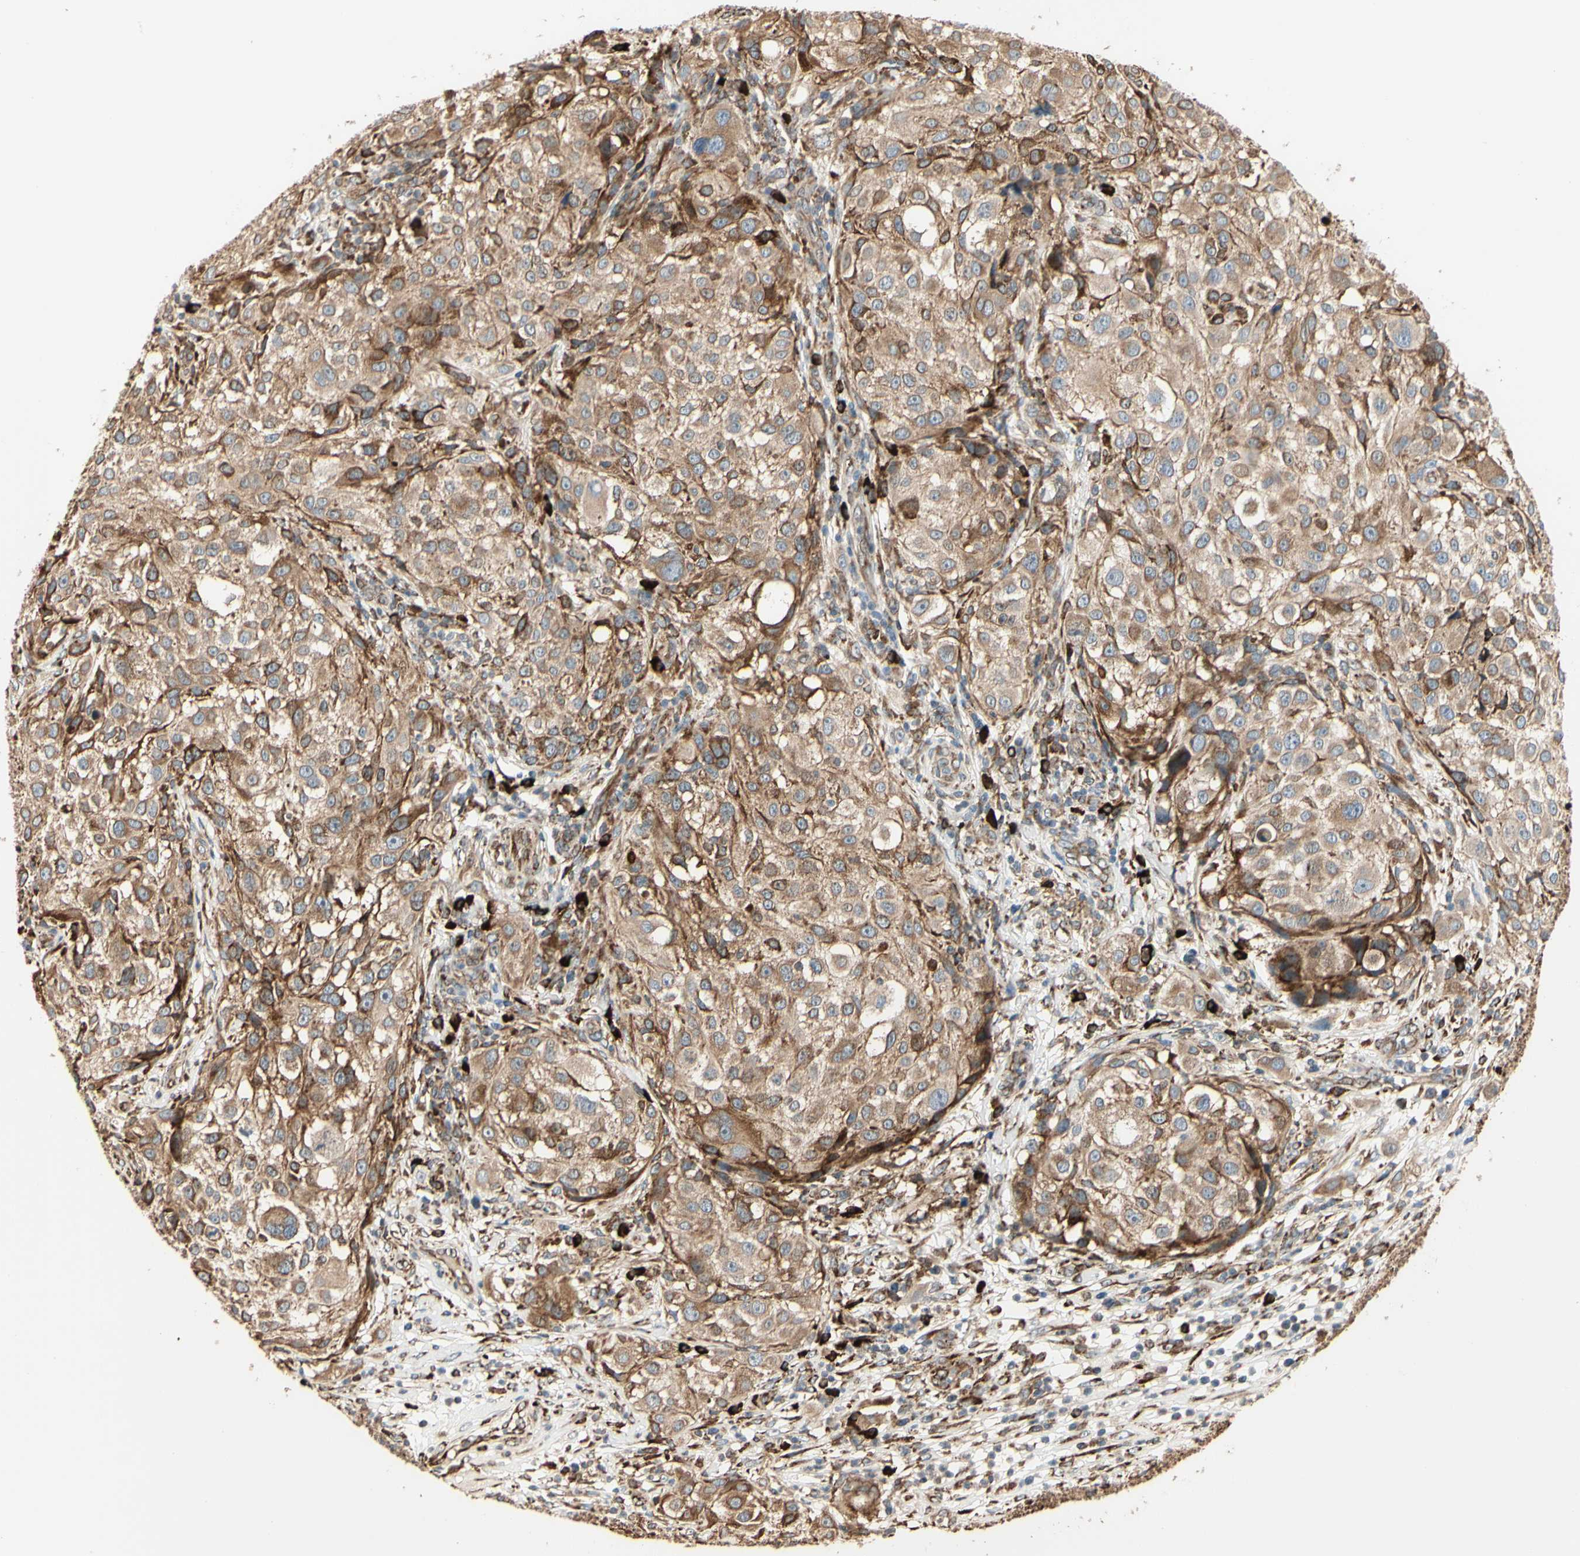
{"staining": {"intensity": "moderate", "quantity": ">75%", "location": "cytoplasmic/membranous"}, "tissue": "melanoma", "cell_type": "Tumor cells", "image_type": "cancer", "snomed": [{"axis": "morphology", "description": "Necrosis, NOS"}, {"axis": "morphology", "description": "Malignant melanoma, NOS"}, {"axis": "topography", "description": "Skin"}], "caption": "Protein positivity by IHC reveals moderate cytoplasmic/membranous staining in approximately >75% of tumor cells in melanoma.", "gene": "HSP90B1", "patient": {"sex": "female", "age": 87}}